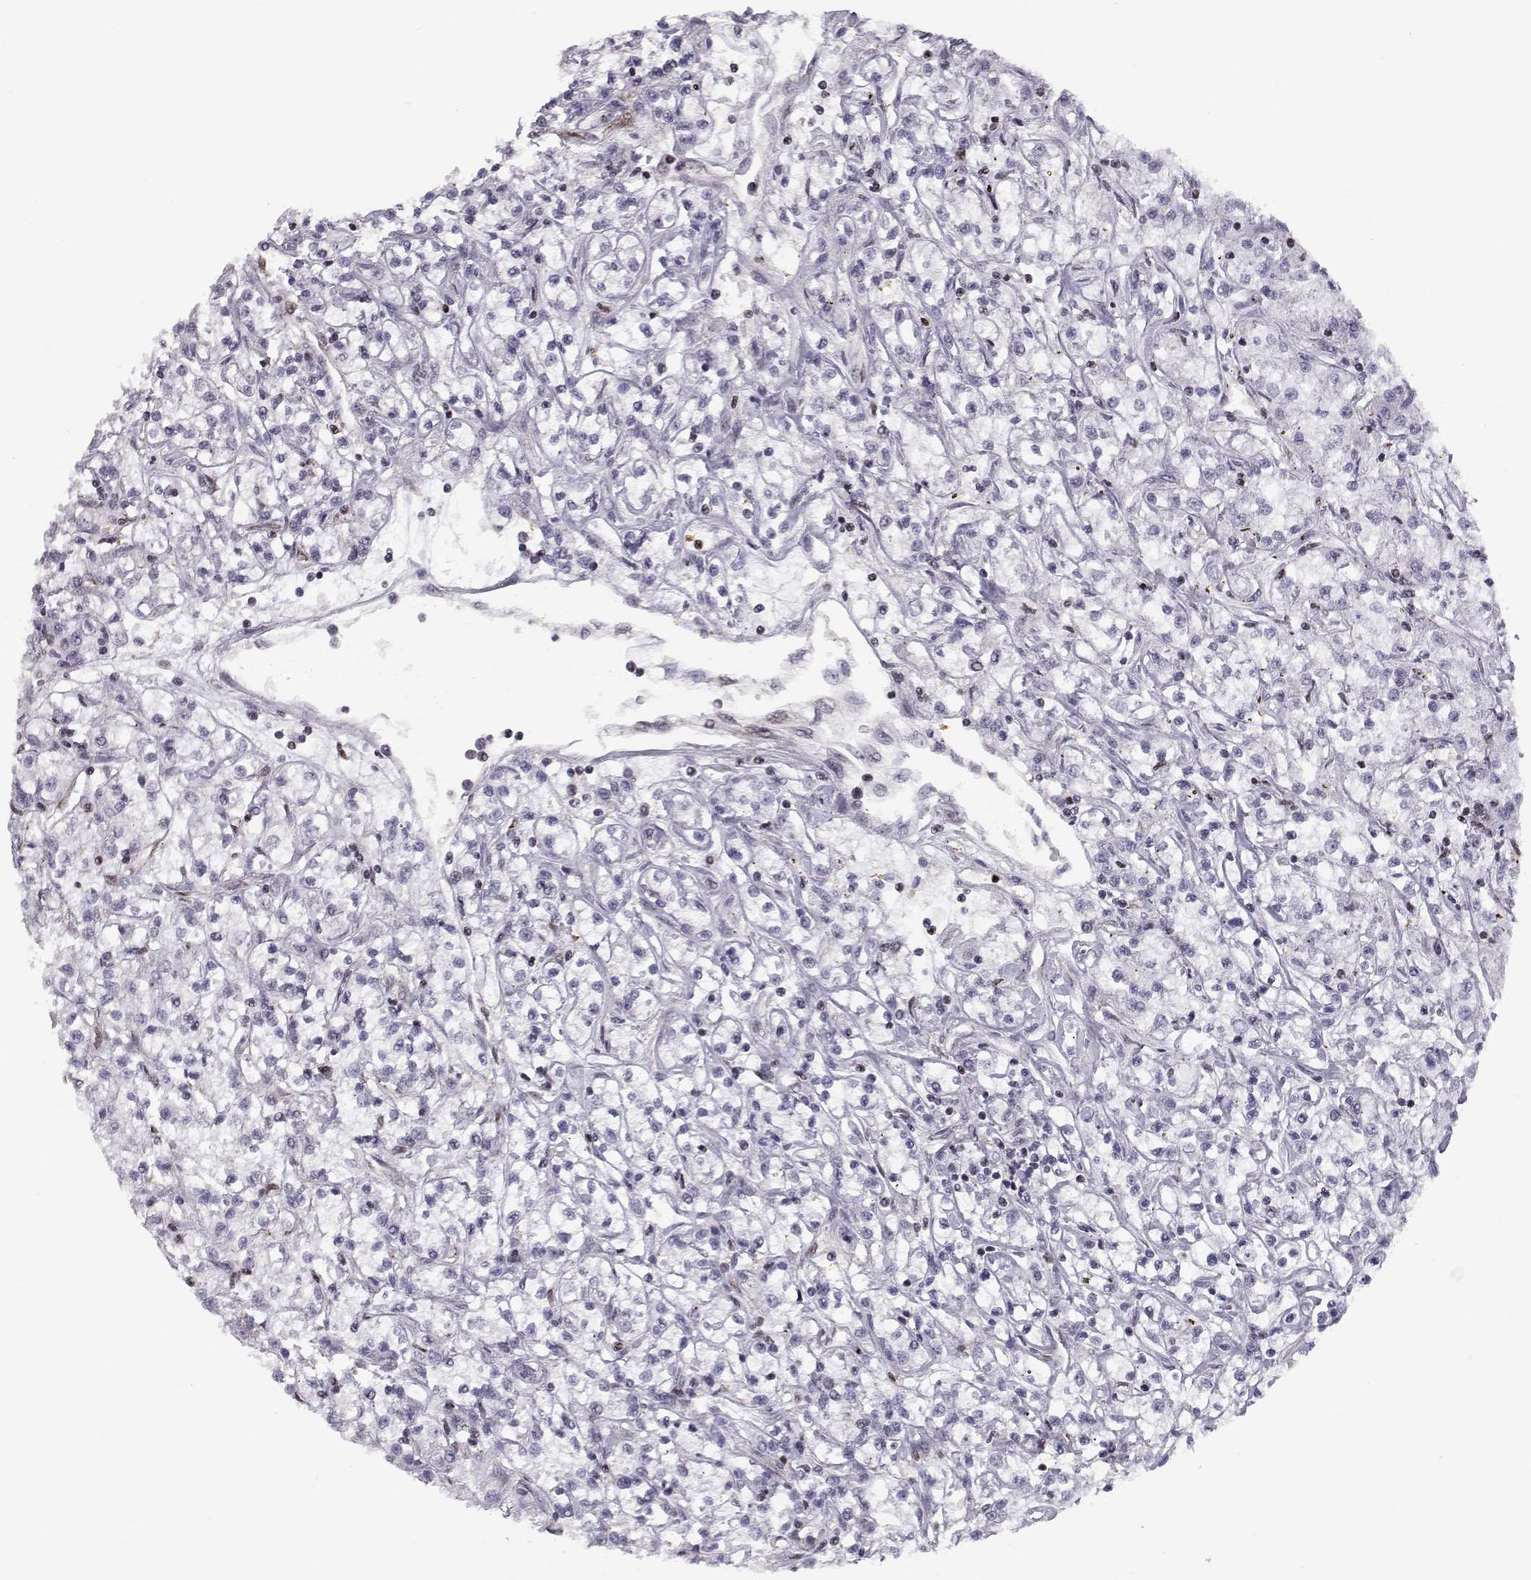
{"staining": {"intensity": "negative", "quantity": "none", "location": "none"}, "tissue": "renal cancer", "cell_type": "Tumor cells", "image_type": "cancer", "snomed": [{"axis": "morphology", "description": "Adenocarcinoma, NOS"}, {"axis": "topography", "description": "Kidney"}], "caption": "The immunohistochemistry (IHC) photomicrograph has no significant expression in tumor cells of renal cancer tissue.", "gene": "KIF13B", "patient": {"sex": "female", "age": 59}}